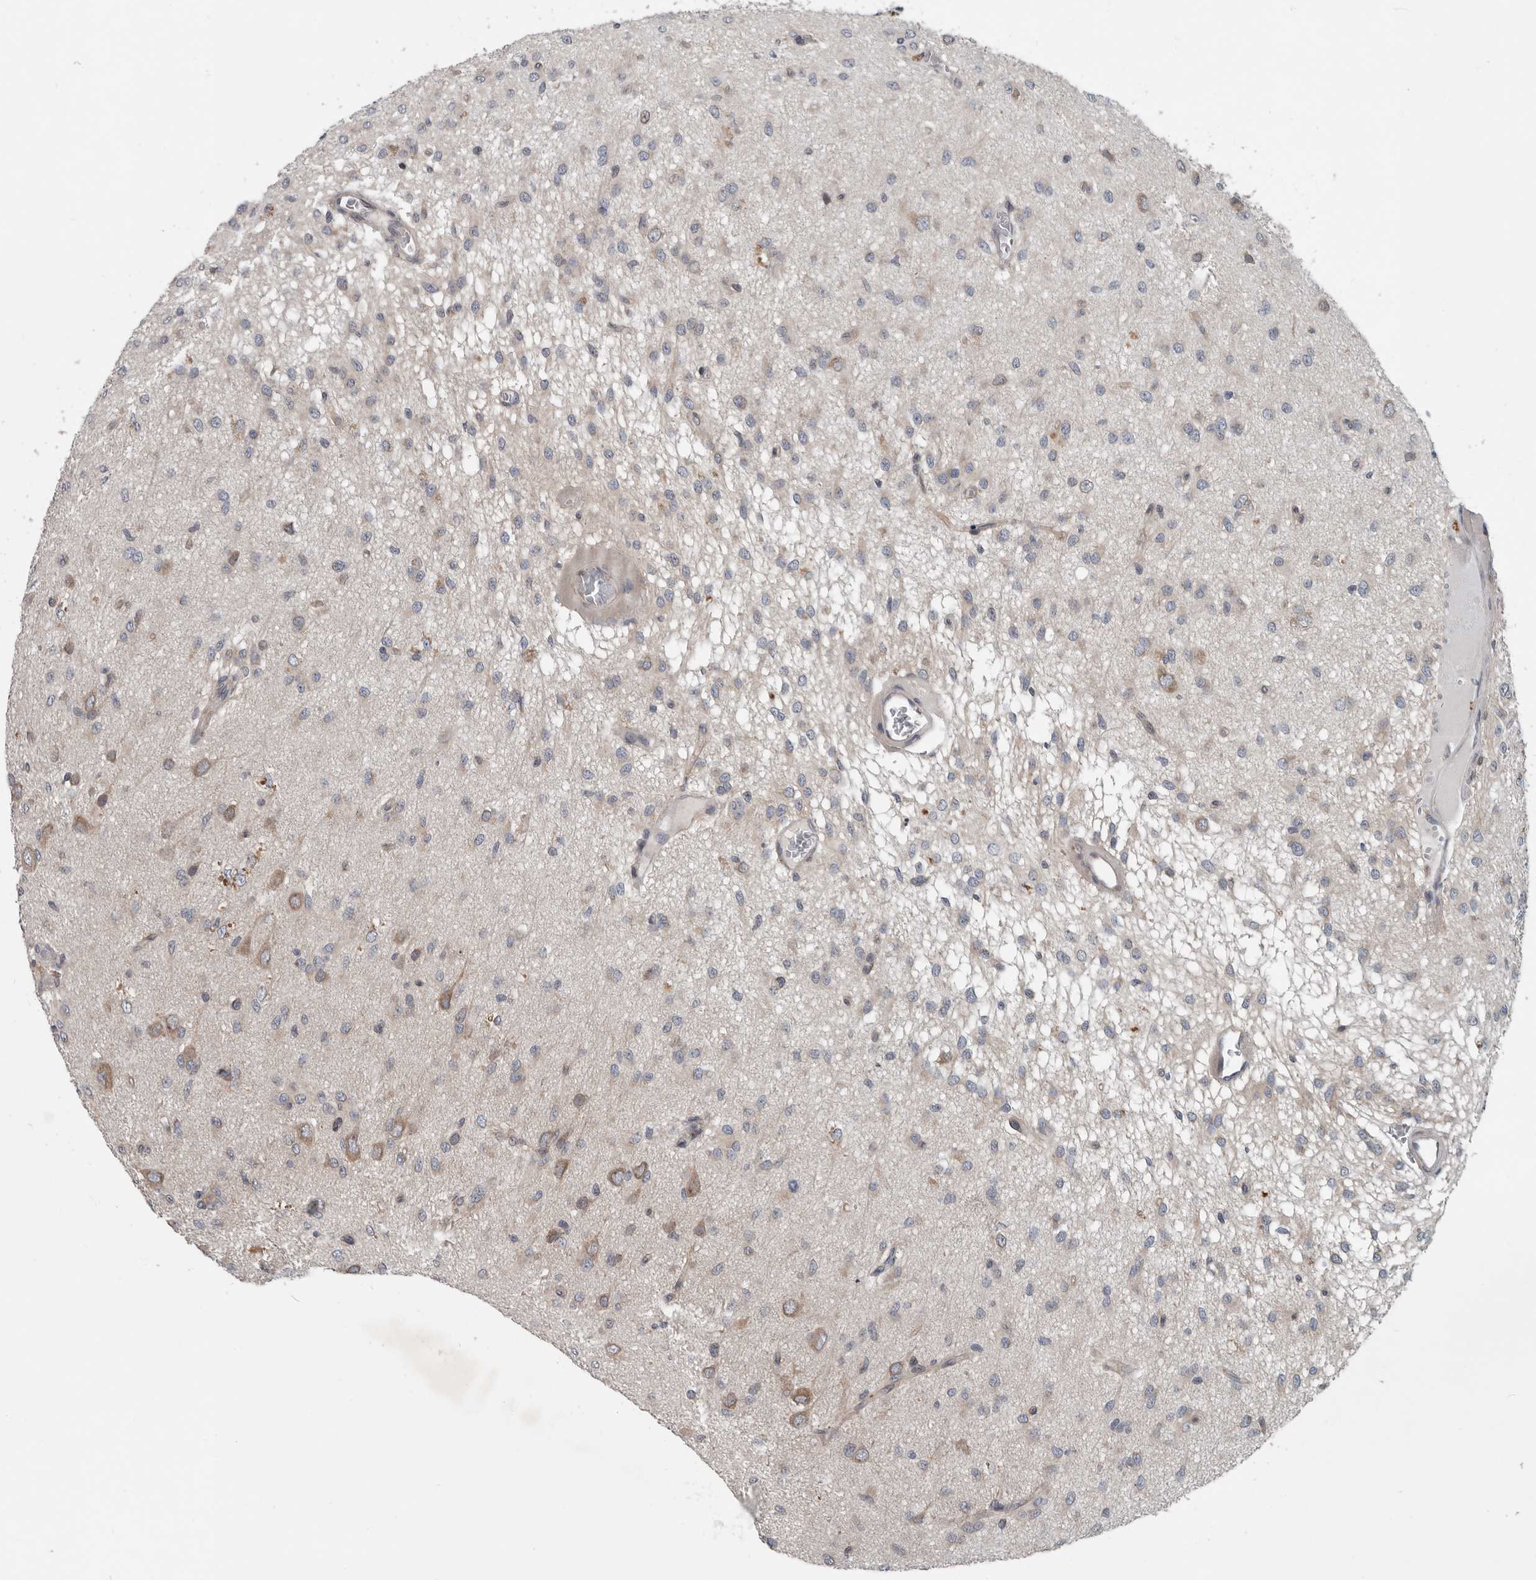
{"staining": {"intensity": "moderate", "quantity": "<25%", "location": "cytoplasmic/membranous"}, "tissue": "glioma", "cell_type": "Tumor cells", "image_type": "cancer", "snomed": [{"axis": "morphology", "description": "Glioma, malignant, High grade"}, {"axis": "topography", "description": "Brain"}], "caption": "Glioma stained with DAB (3,3'-diaminobenzidine) immunohistochemistry (IHC) reveals low levels of moderate cytoplasmic/membranous positivity in about <25% of tumor cells. Using DAB (3,3'-diaminobenzidine) (brown) and hematoxylin (blue) stains, captured at high magnification using brightfield microscopy.", "gene": "TMEM199", "patient": {"sex": "female", "age": 59}}